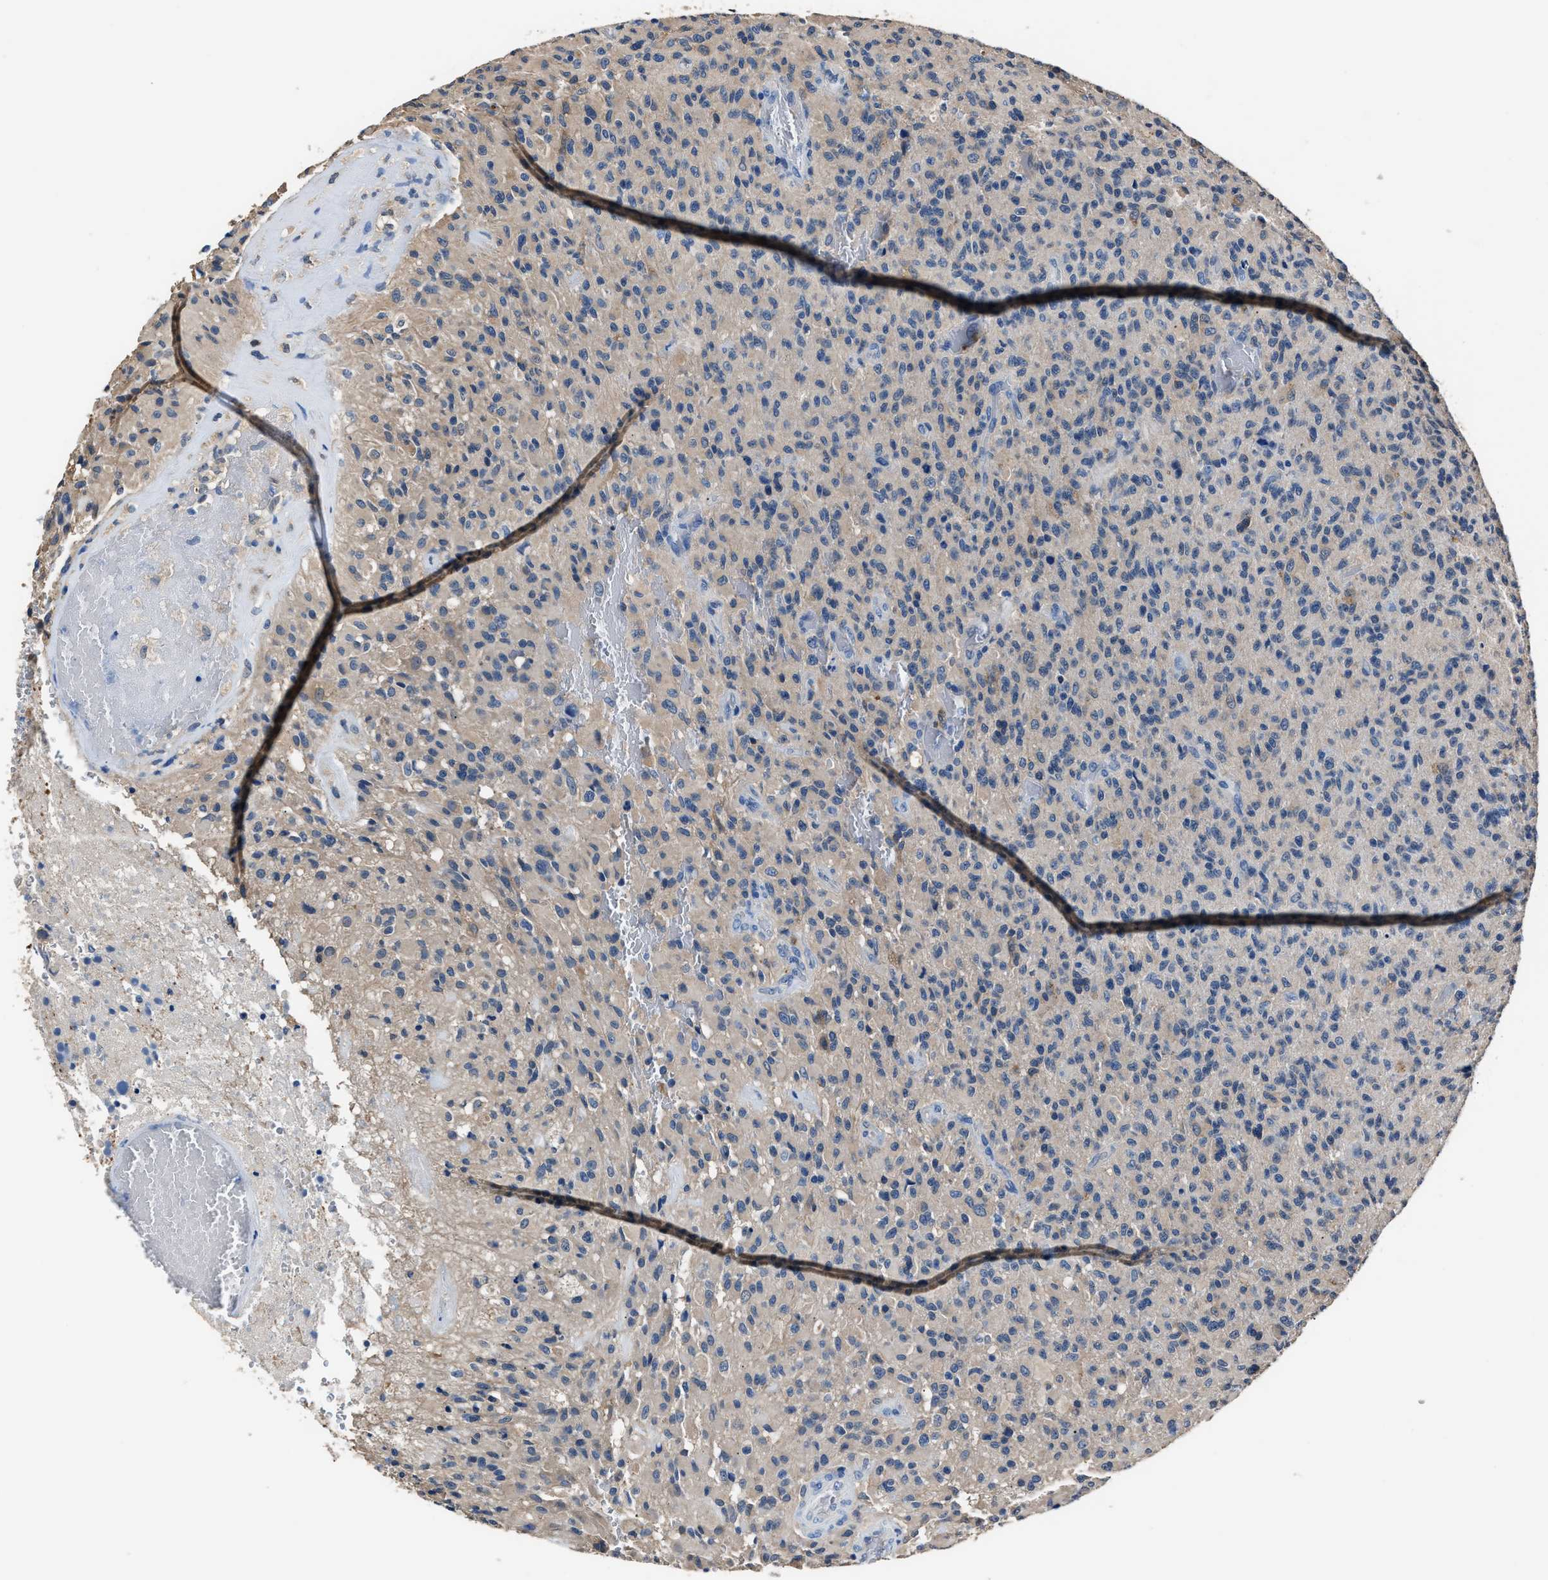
{"staining": {"intensity": "weak", "quantity": "<25%", "location": "cytoplasmic/membranous"}, "tissue": "glioma", "cell_type": "Tumor cells", "image_type": "cancer", "snomed": [{"axis": "morphology", "description": "Glioma, malignant, High grade"}, {"axis": "topography", "description": "Brain"}], "caption": "Immunohistochemistry photomicrograph of human glioma stained for a protein (brown), which shows no expression in tumor cells.", "gene": "GSTP1", "patient": {"sex": "male", "age": 71}}